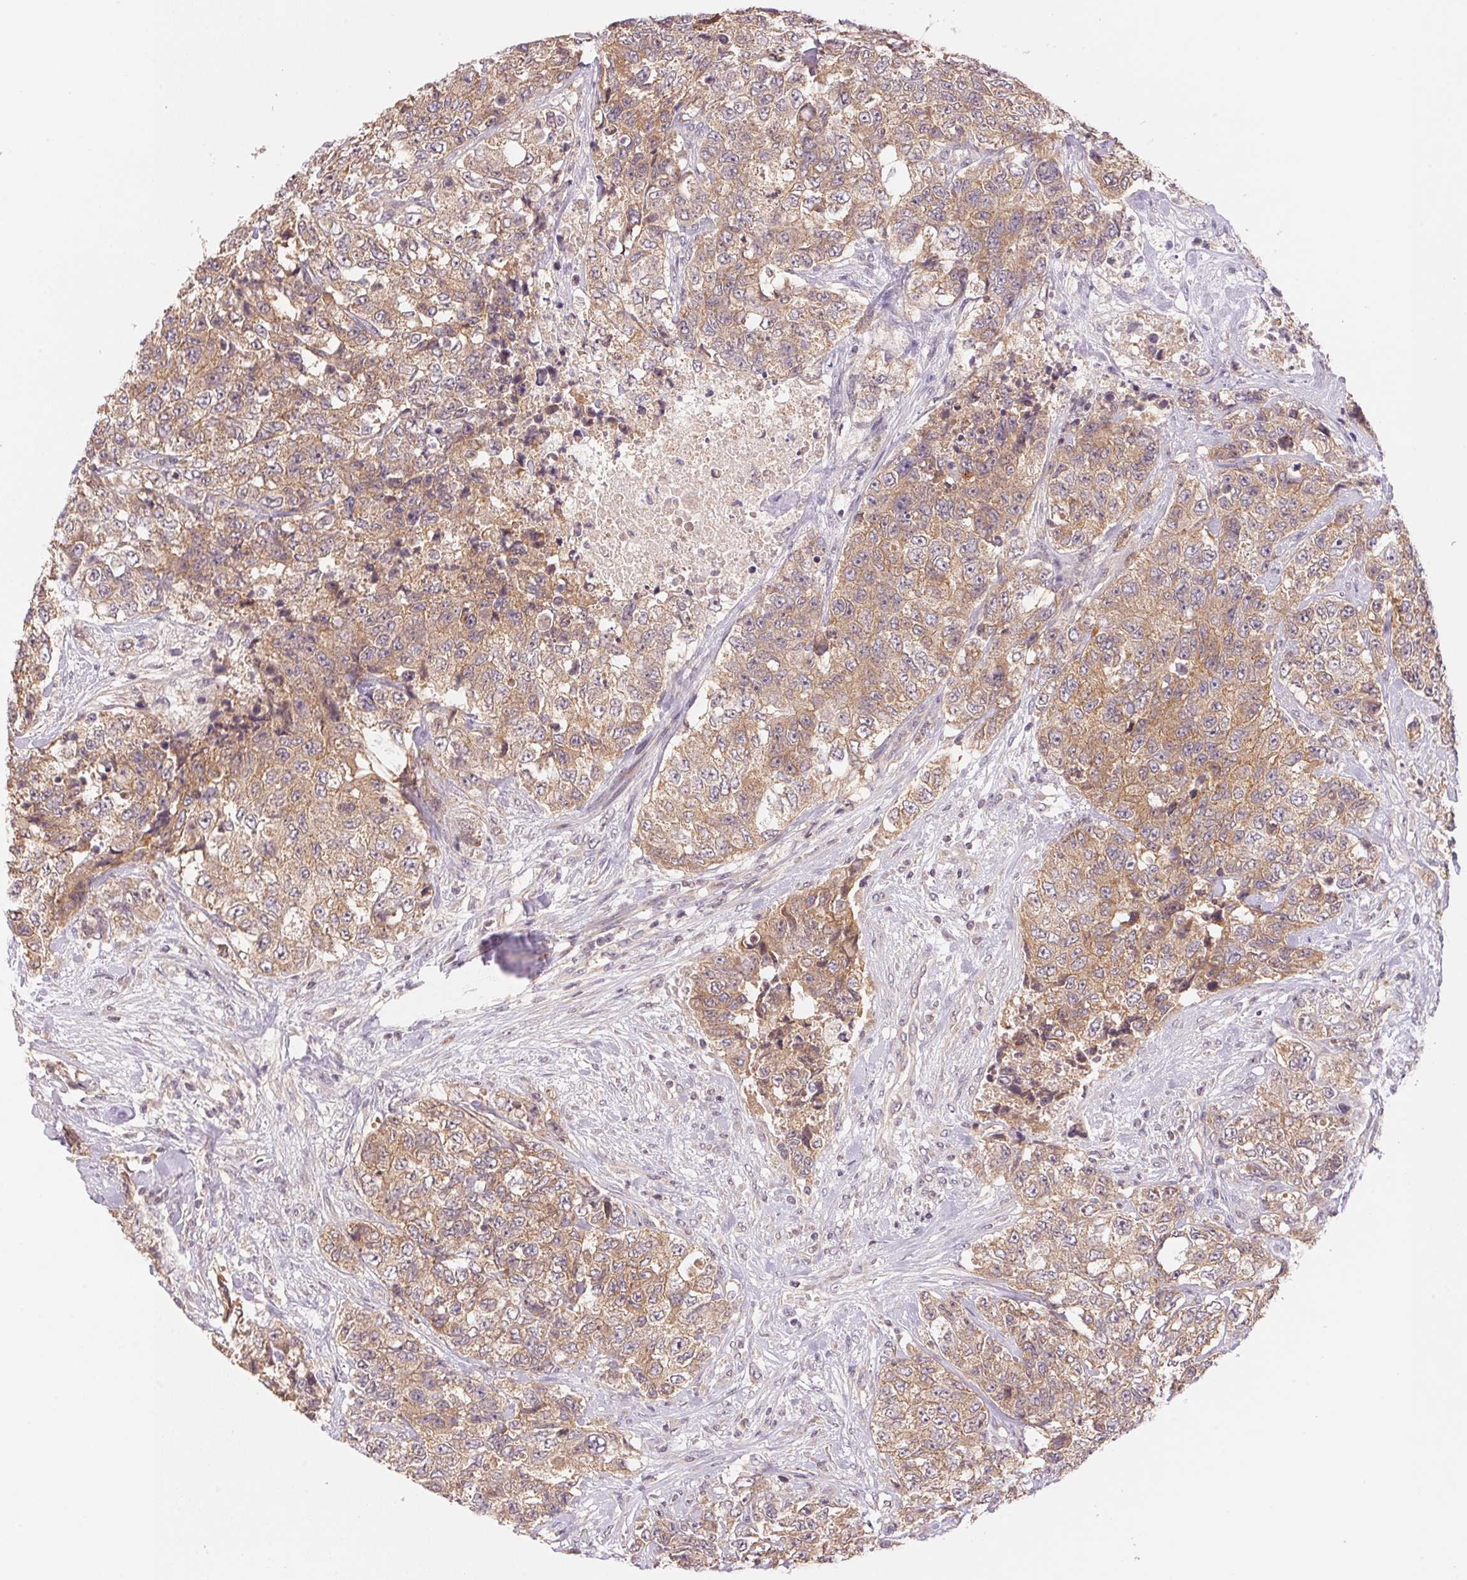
{"staining": {"intensity": "moderate", "quantity": ">75%", "location": "cytoplasmic/membranous"}, "tissue": "urothelial cancer", "cell_type": "Tumor cells", "image_type": "cancer", "snomed": [{"axis": "morphology", "description": "Urothelial carcinoma, High grade"}, {"axis": "topography", "description": "Urinary bladder"}], "caption": "Urothelial cancer stained with DAB (3,3'-diaminobenzidine) immunohistochemistry demonstrates medium levels of moderate cytoplasmic/membranous expression in about >75% of tumor cells.", "gene": "BNIP5", "patient": {"sex": "female", "age": 78}}